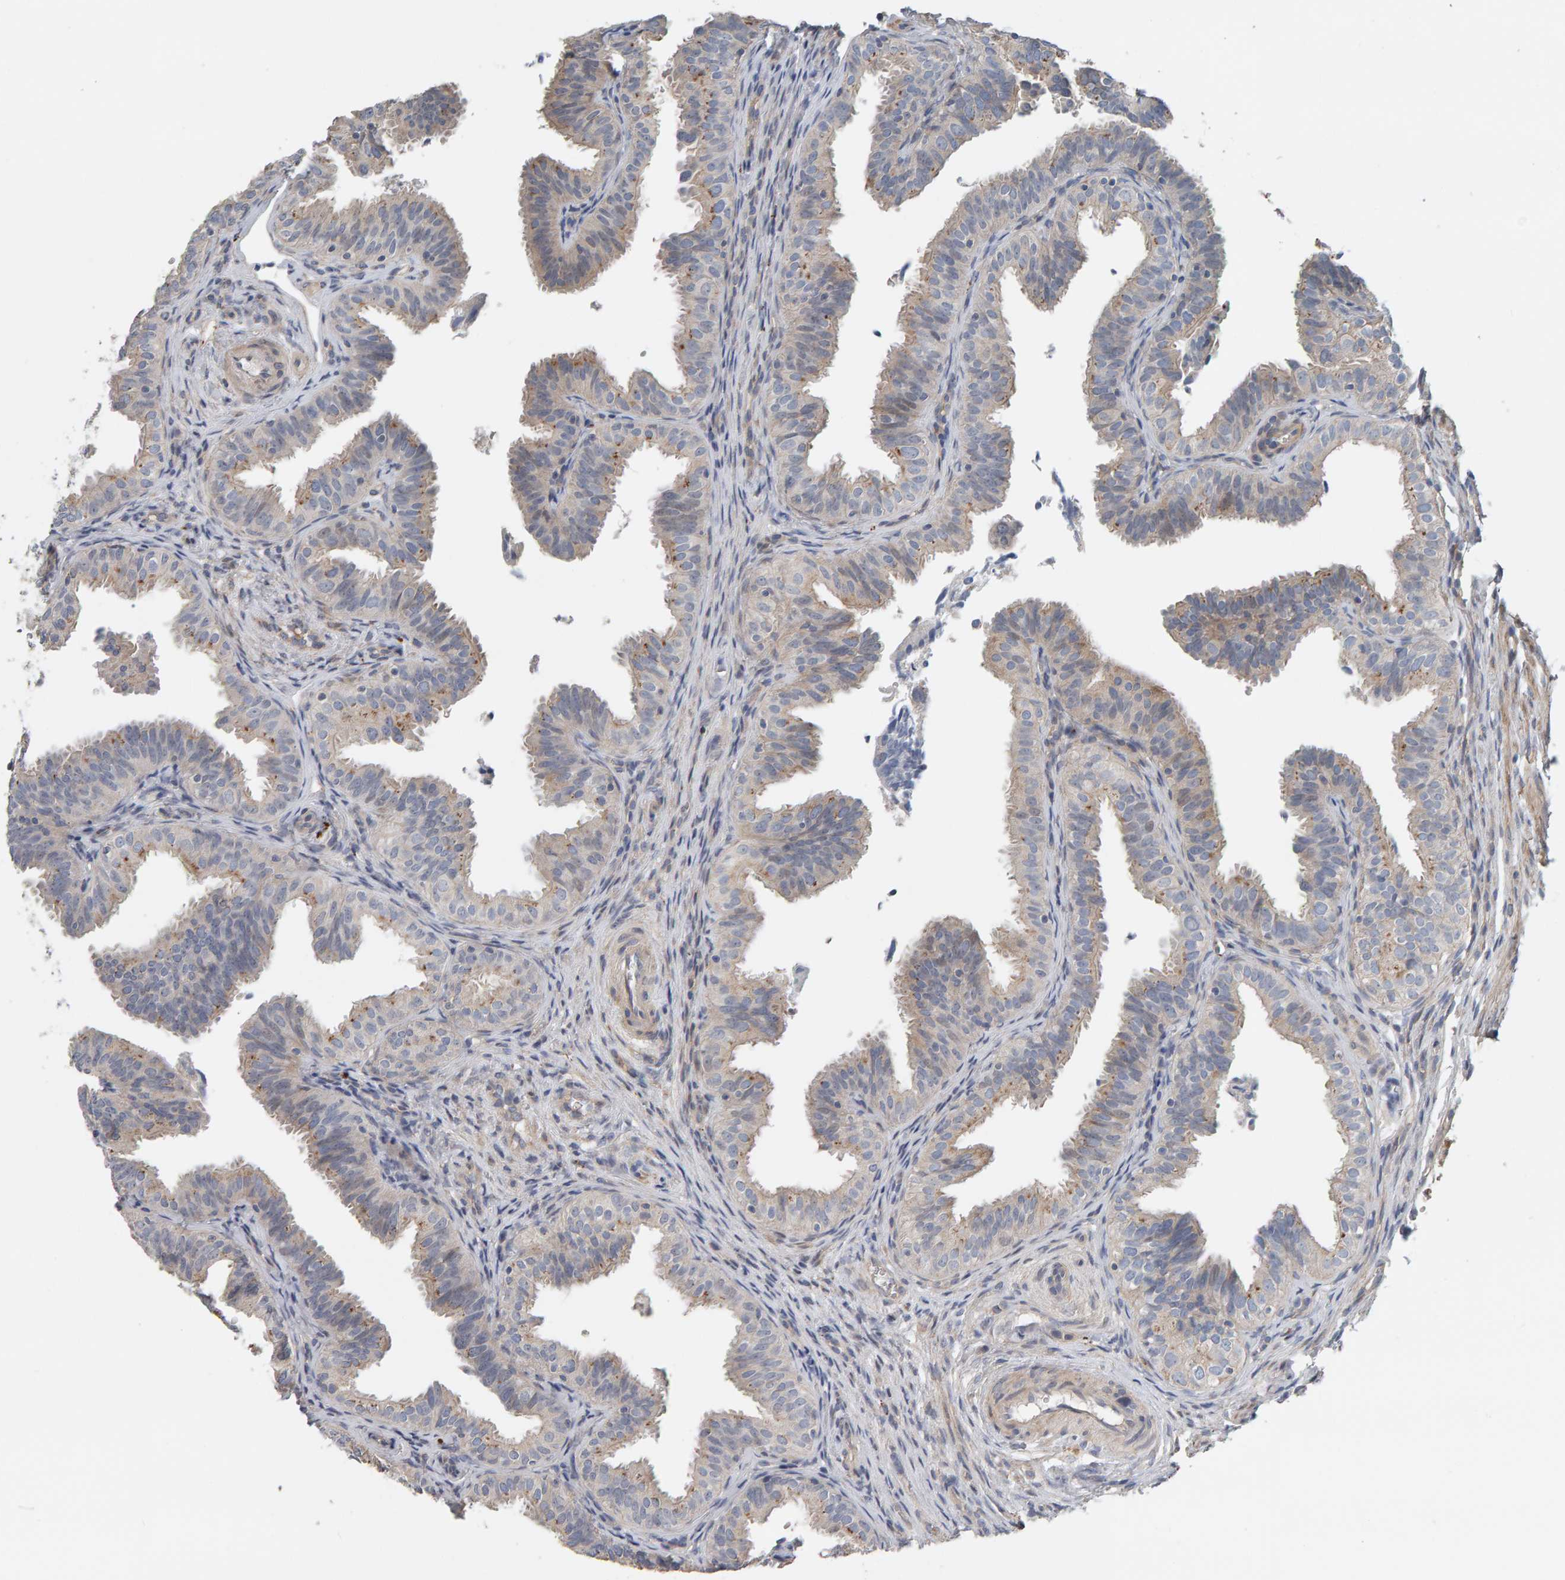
{"staining": {"intensity": "moderate", "quantity": "<25%", "location": "cytoplasmic/membranous"}, "tissue": "fallopian tube", "cell_type": "Glandular cells", "image_type": "normal", "snomed": [{"axis": "morphology", "description": "Normal tissue, NOS"}, {"axis": "topography", "description": "Fallopian tube"}], "caption": "Glandular cells show low levels of moderate cytoplasmic/membranous expression in about <25% of cells in benign human fallopian tube. (DAB (3,3'-diaminobenzidine) = brown stain, brightfield microscopy at high magnification).", "gene": "IPPK", "patient": {"sex": "female", "age": 35}}